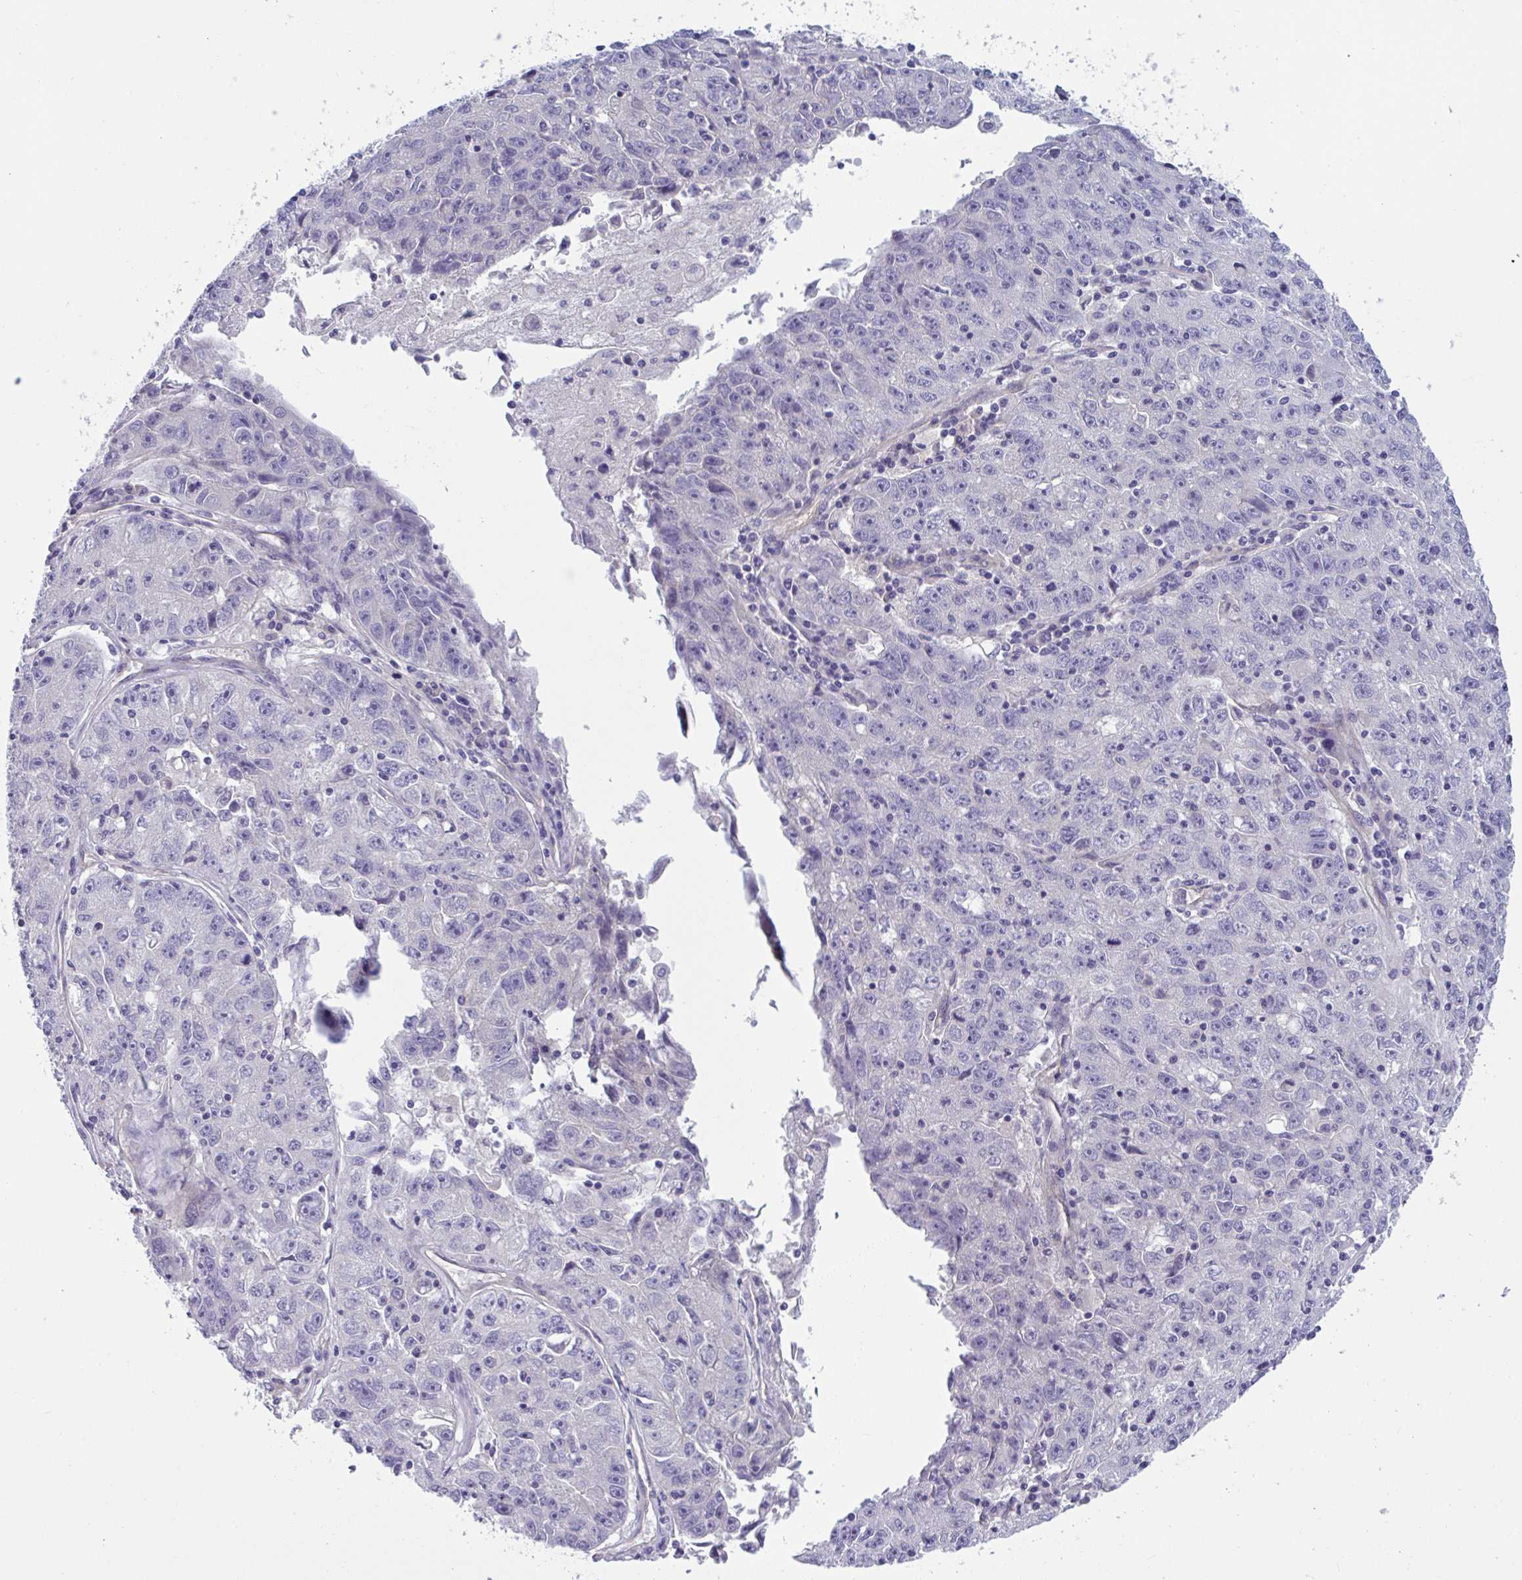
{"staining": {"intensity": "negative", "quantity": "none", "location": "none"}, "tissue": "lung cancer", "cell_type": "Tumor cells", "image_type": "cancer", "snomed": [{"axis": "morphology", "description": "Normal morphology"}, {"axis": "morphology", "description": "Adenocarcinoma, NOS"}, {"axis": "topography", "description": "Lymph node"}, {"axis": "topography", "description": "Lung"}], "caption": "The immunohistochemistry (IHC) photomicrograph has no significant staining in tumor cells of lung adenocarcinoma tissue.", "gene": "TTC7B", "patient": {"sex": "female", "age": 57}}